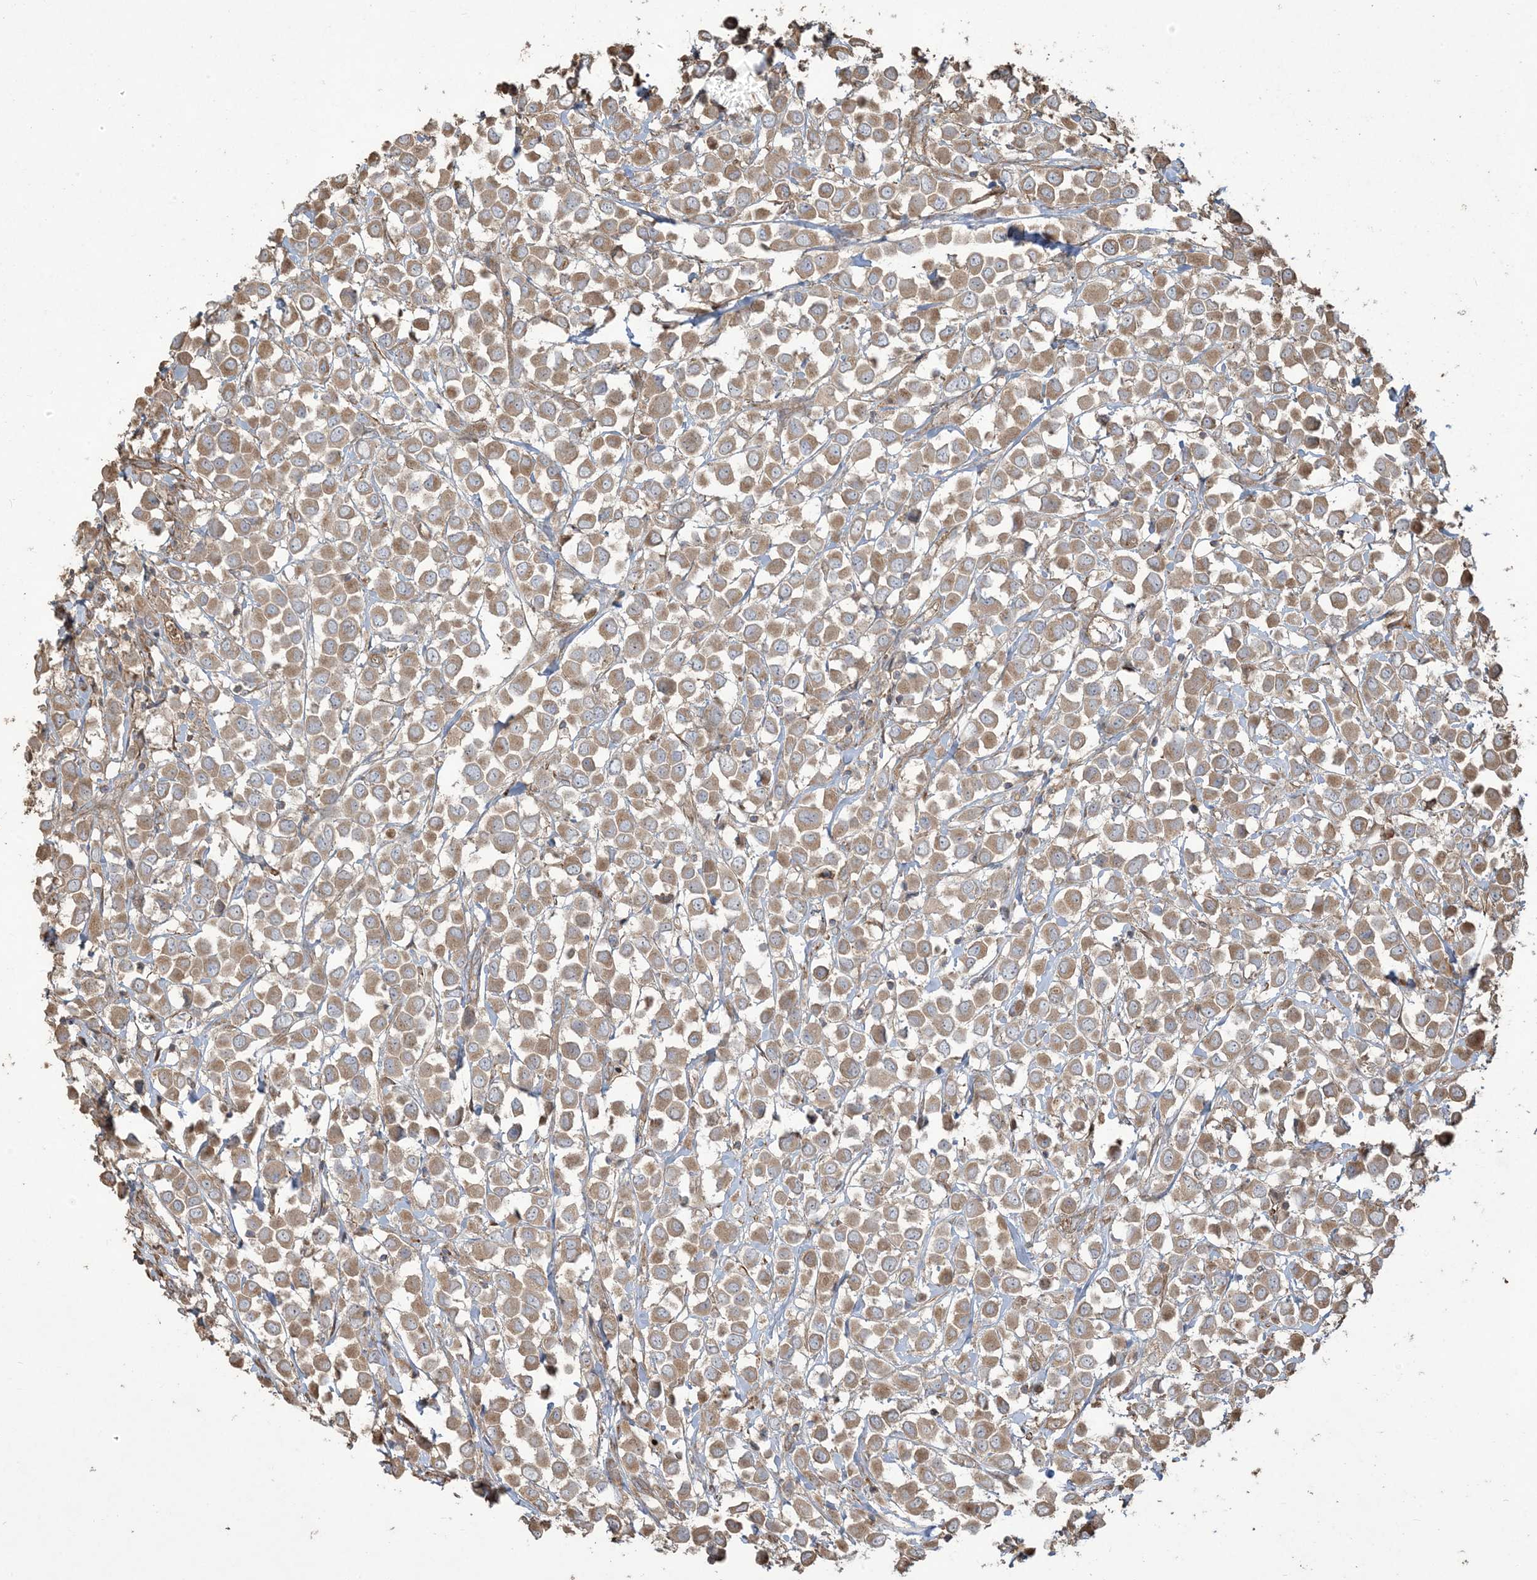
{"staining": {"intensity": "moderate", "quantity": ">75%", "location": "cytoplasmic/membranous"}, "tissue": "breast cancer", "cell_type": "Tumor cells", "image_type": "cancer", "snomed": [{"axis": "morphology", "description": "Duct carcinoma"}, {"axis": "topography", "description": "Breast"}], "caption": "Invasive ductal carcinoma (breast) stained with IHC exhibits moderate cytoplasmic/membranous staining in approximately >75% of tumor cells. The staining is performed using DAB (3,3'-diaminobenzidine) brown chromogen to label protein expression. The nuclei are counter-stained blue using hematoxylin.", "gene": "KLHL18", "patient": {"sex": "female", "age": 61}}